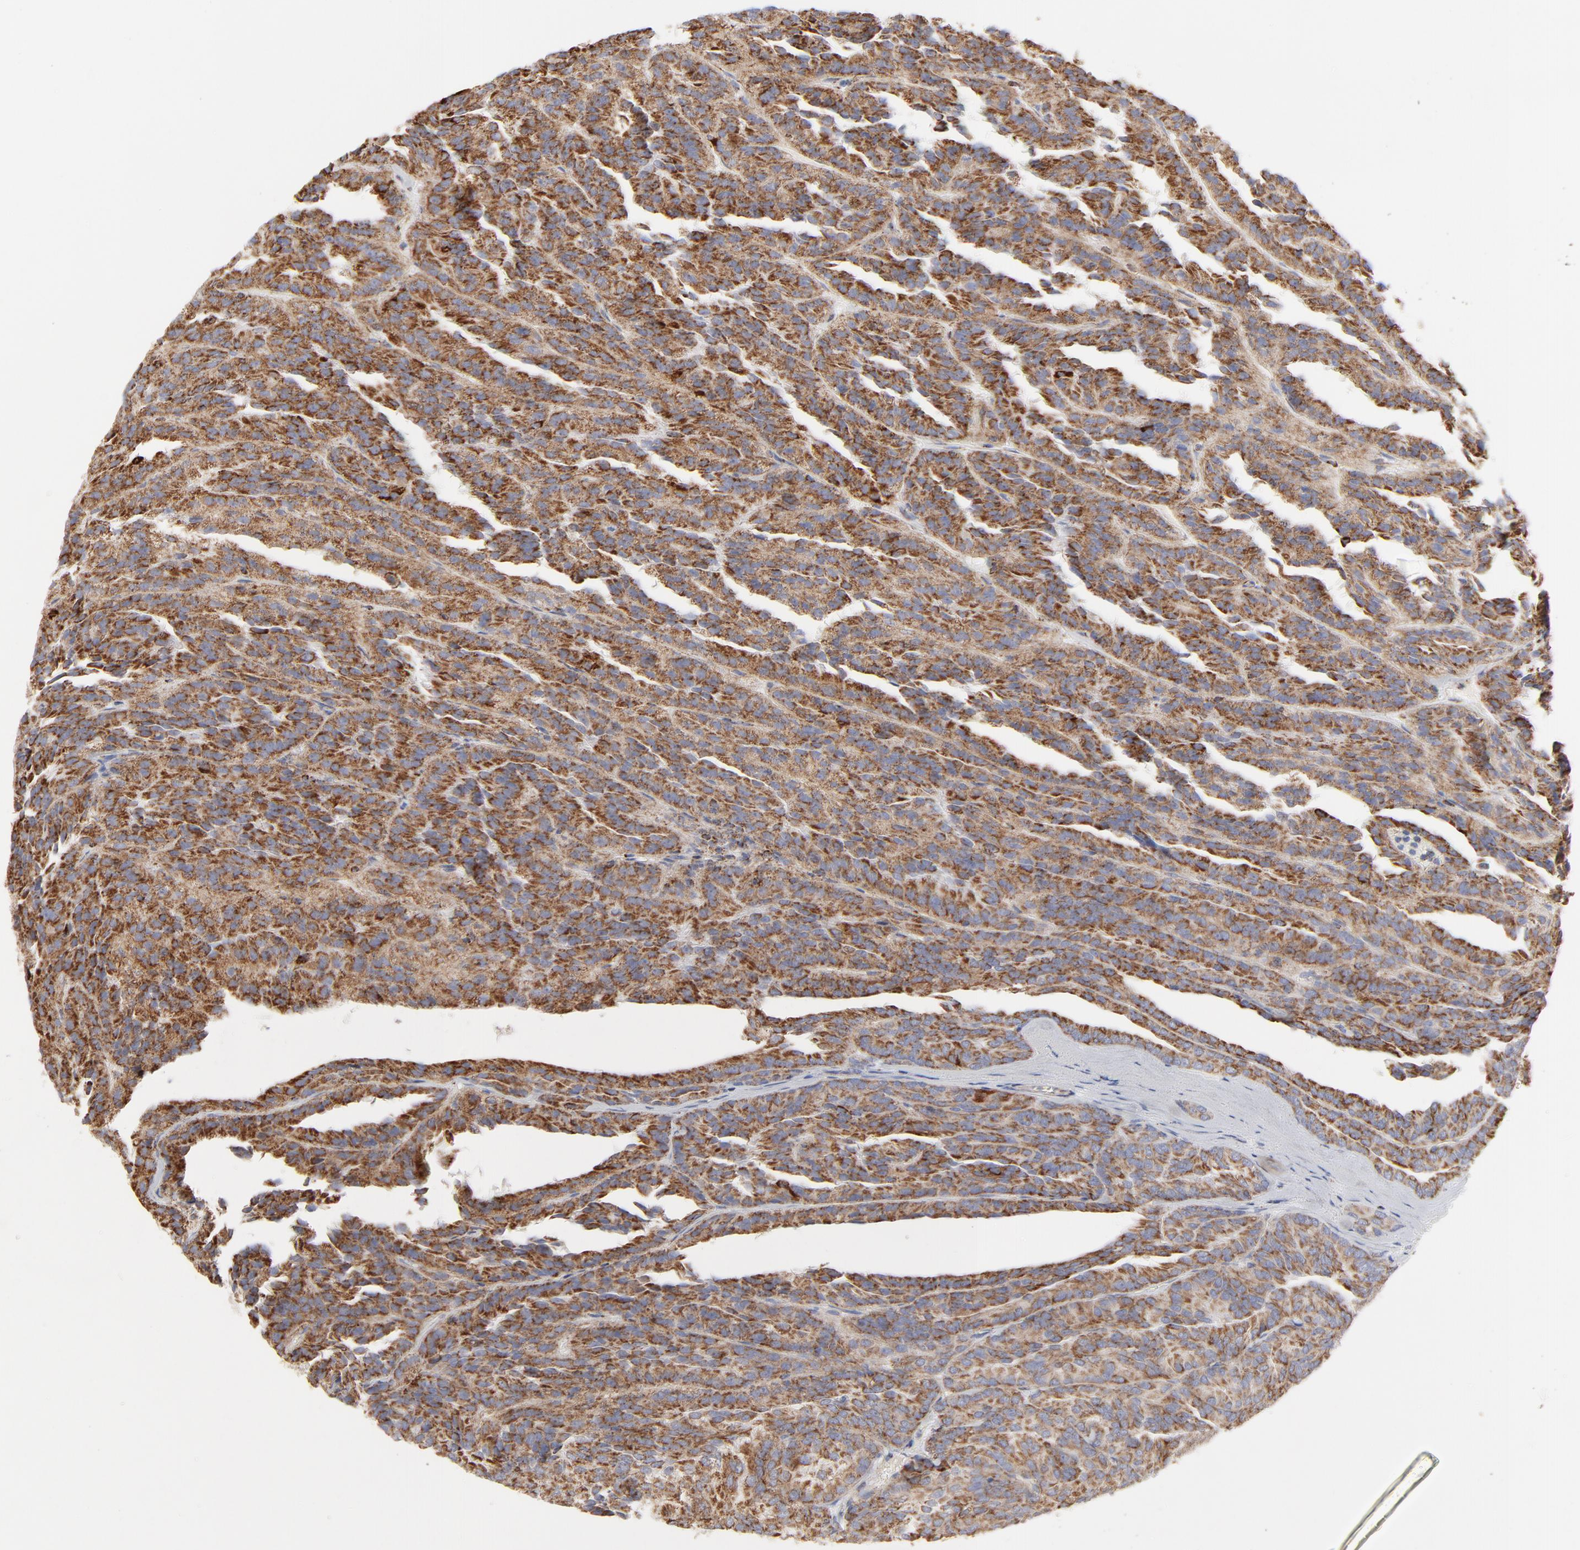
{"staining": {"intensity": "strong", "quantity": ">75%", "location": "cytoplasmic/membranous"}, "tissue": "renal cancer", "cell_type": "Tumor cells", "image_type": "cancer", "snomed": [{"axis": "morphology", "description": "Adenocarcinoma, NOS"}, {"axis": "topography", "description": "Kidney"}], "caption": "Human renal cancer stained for a protein (brown) shows strong cytoplasmic/membranous positive positivity in approximately >75% of tumor cells.", "gene": "ASB3", "patient": {"sex": "male", "age": 46}}